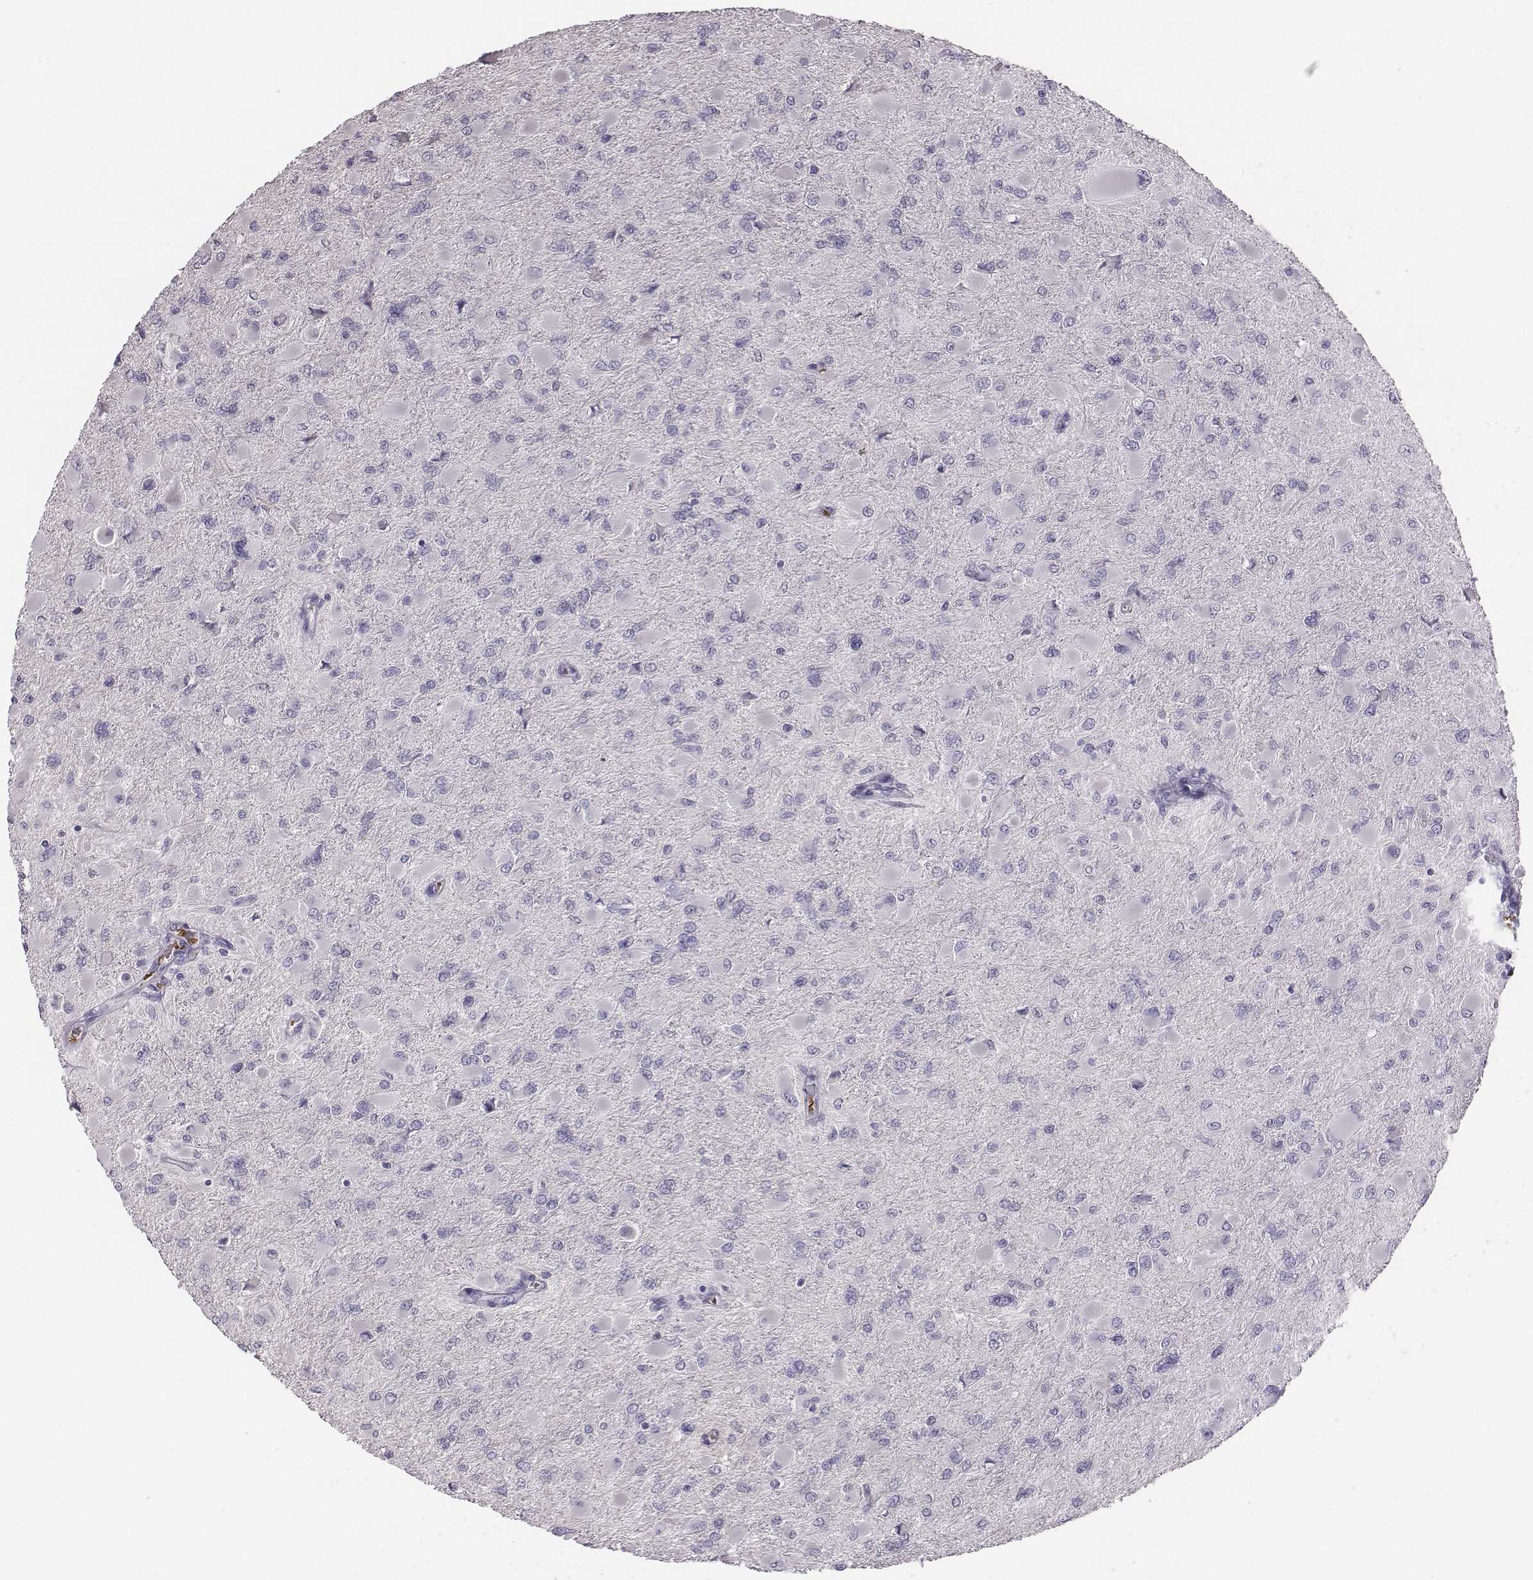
{"staining": {"intensity": "negative", "quantity": "none", "location": "none"}, "tissue": "glioma", "cell_type": "Tumor cells", "image_type": "cancer", "snomed": [{"axis": "morphology", "description": "Glioma, malignant, High grade"}, {"axis": "topography", "description": "Cerebral cortex"}], "caption": "Immunohistochemistry (IHC) histopathology image of high-grade glioma (malignant) stained for a protein (brown), which shows no staining in tumor cells.", "gene": "HBZ", "patient": {"sex": "female", "age": 36}}